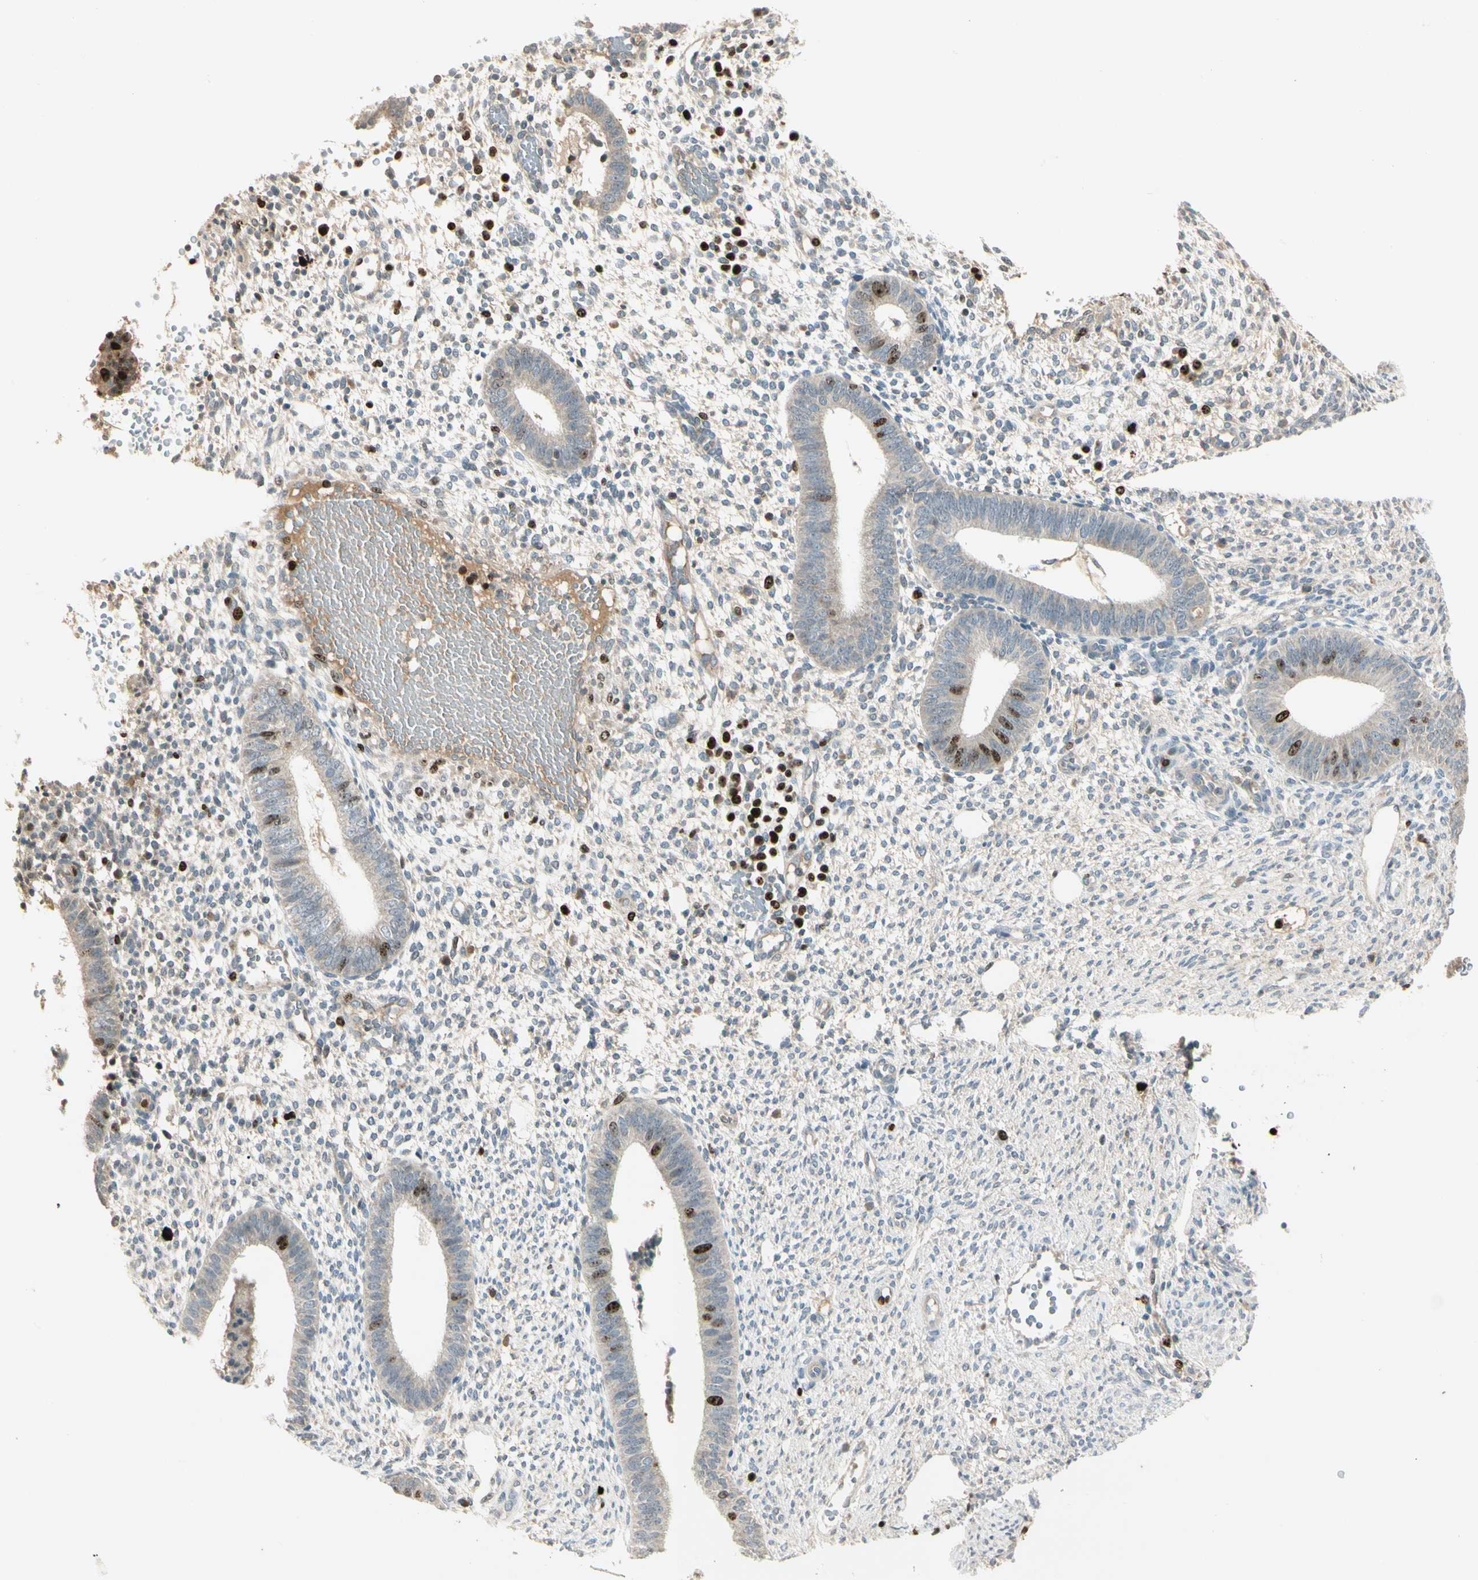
{"staining": {"intensity": "negative", "quantity": "none", "location": "none"}, "tissue": "endometrium", "cell_type": "Cells in endometrial stroma", "image_type": "normal", "snomed": [{"axis": "morphology", "description": "Normal tissue, NOS"}, {"axis": "topography", "description": "Endometrium"}], "caption": "Protein analysis of unremarkable endometrium demonstrates no significant staining in cells in endometrial stroma. (DAB immunohistochemistry (IHC) visualized using brightfield microscopy, high magnification).", "gene": "PITX1", "patient": {"sex": "female", "age": 35}}